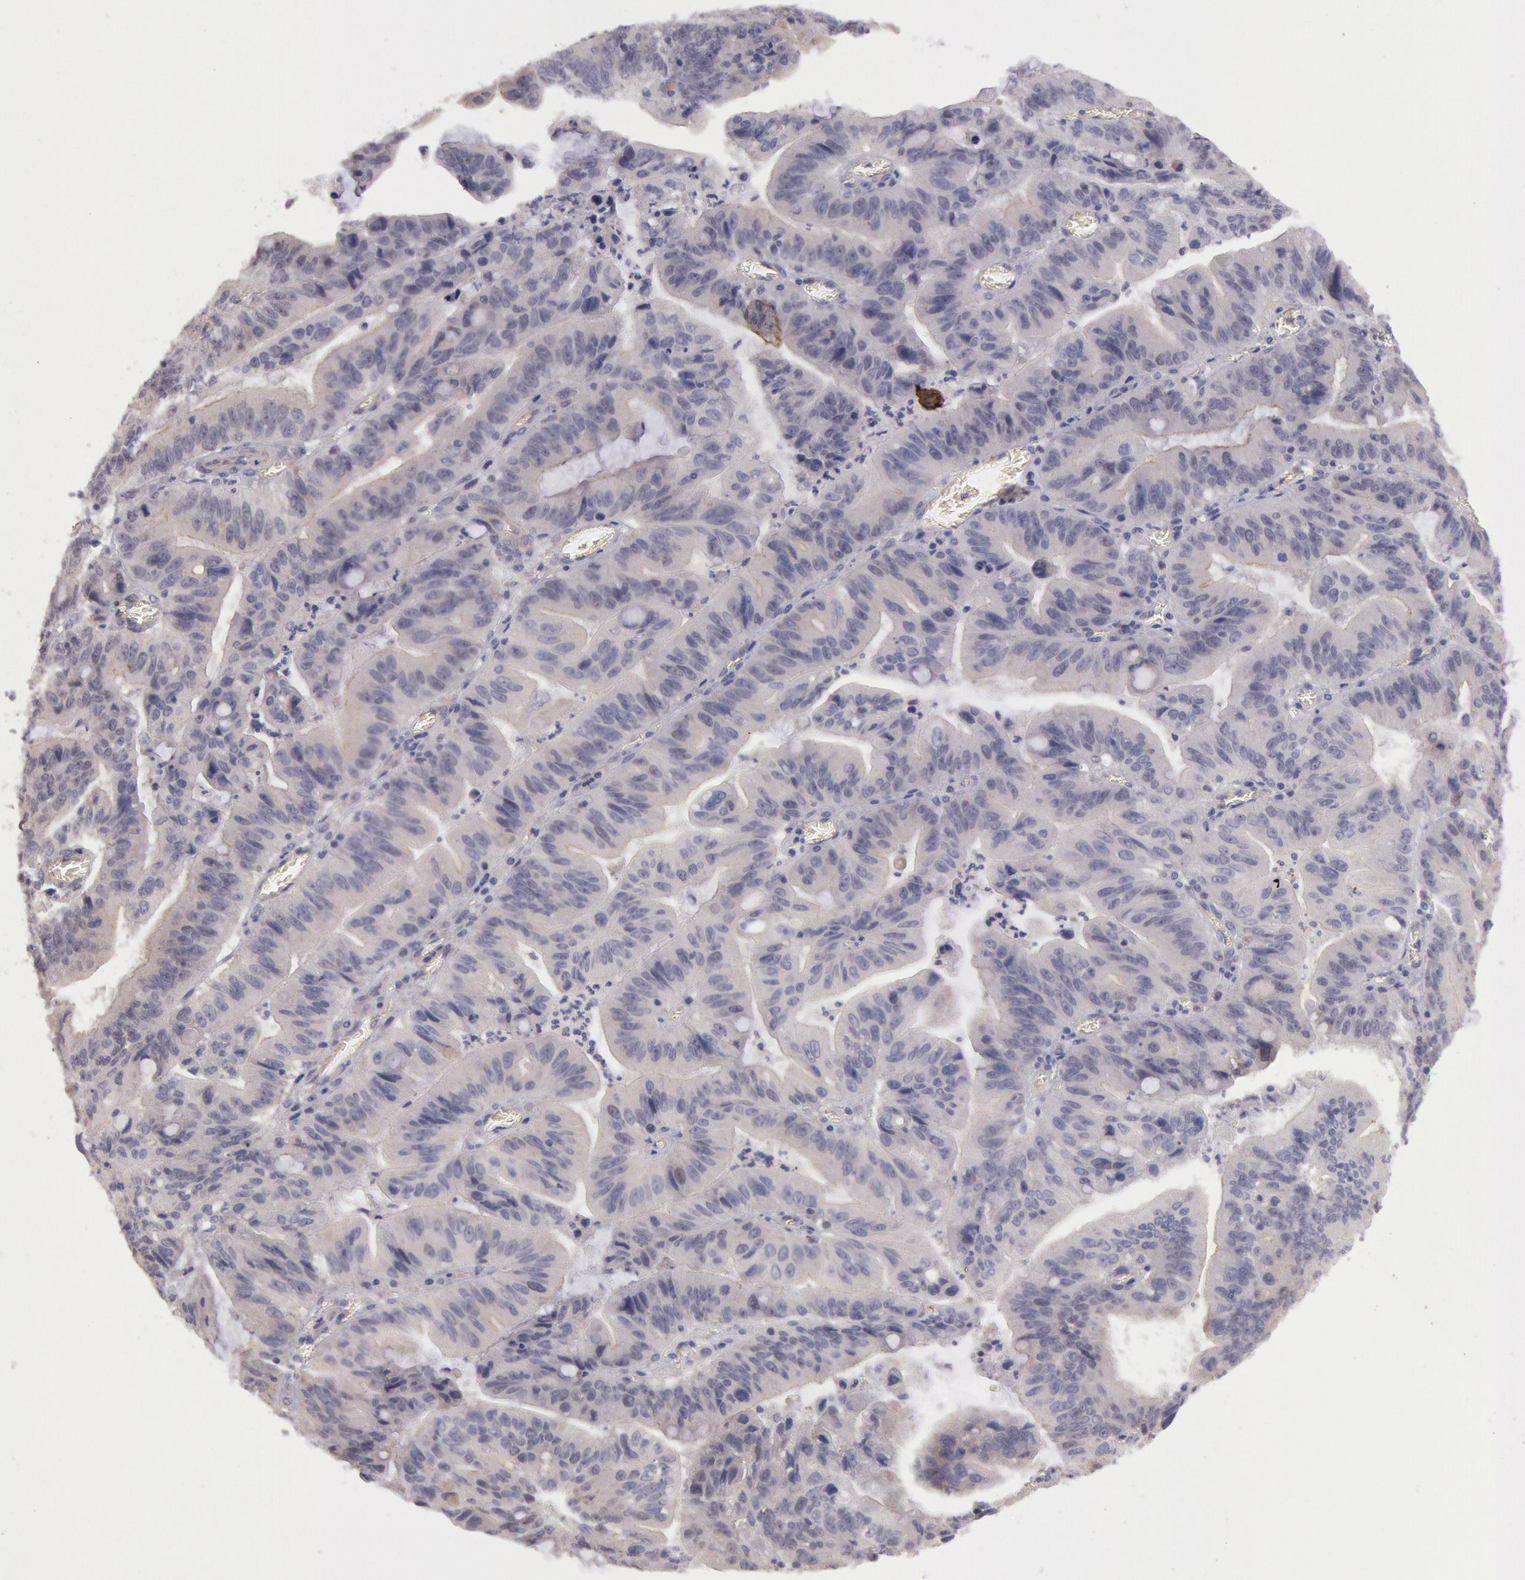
{"staining": {"intensity": "negative", "quantity": "none", "location": "none"}, "tissue": "stomach cancer", "cell_type": "Tumor cells", "image_type": "cancer", "snomed": [{"axis": "morphology", "description": "Adenocarcinoma, NOS"}, {"axis": "topography", "description": "Stomach, upper"}], "caption": "This is an IHC histopathology image of human adenocarcinoma (stomach). There is no positivity in tumor cells.", "gene": "AMOTL1", "patient": {"sex": "male", "age": 63}}